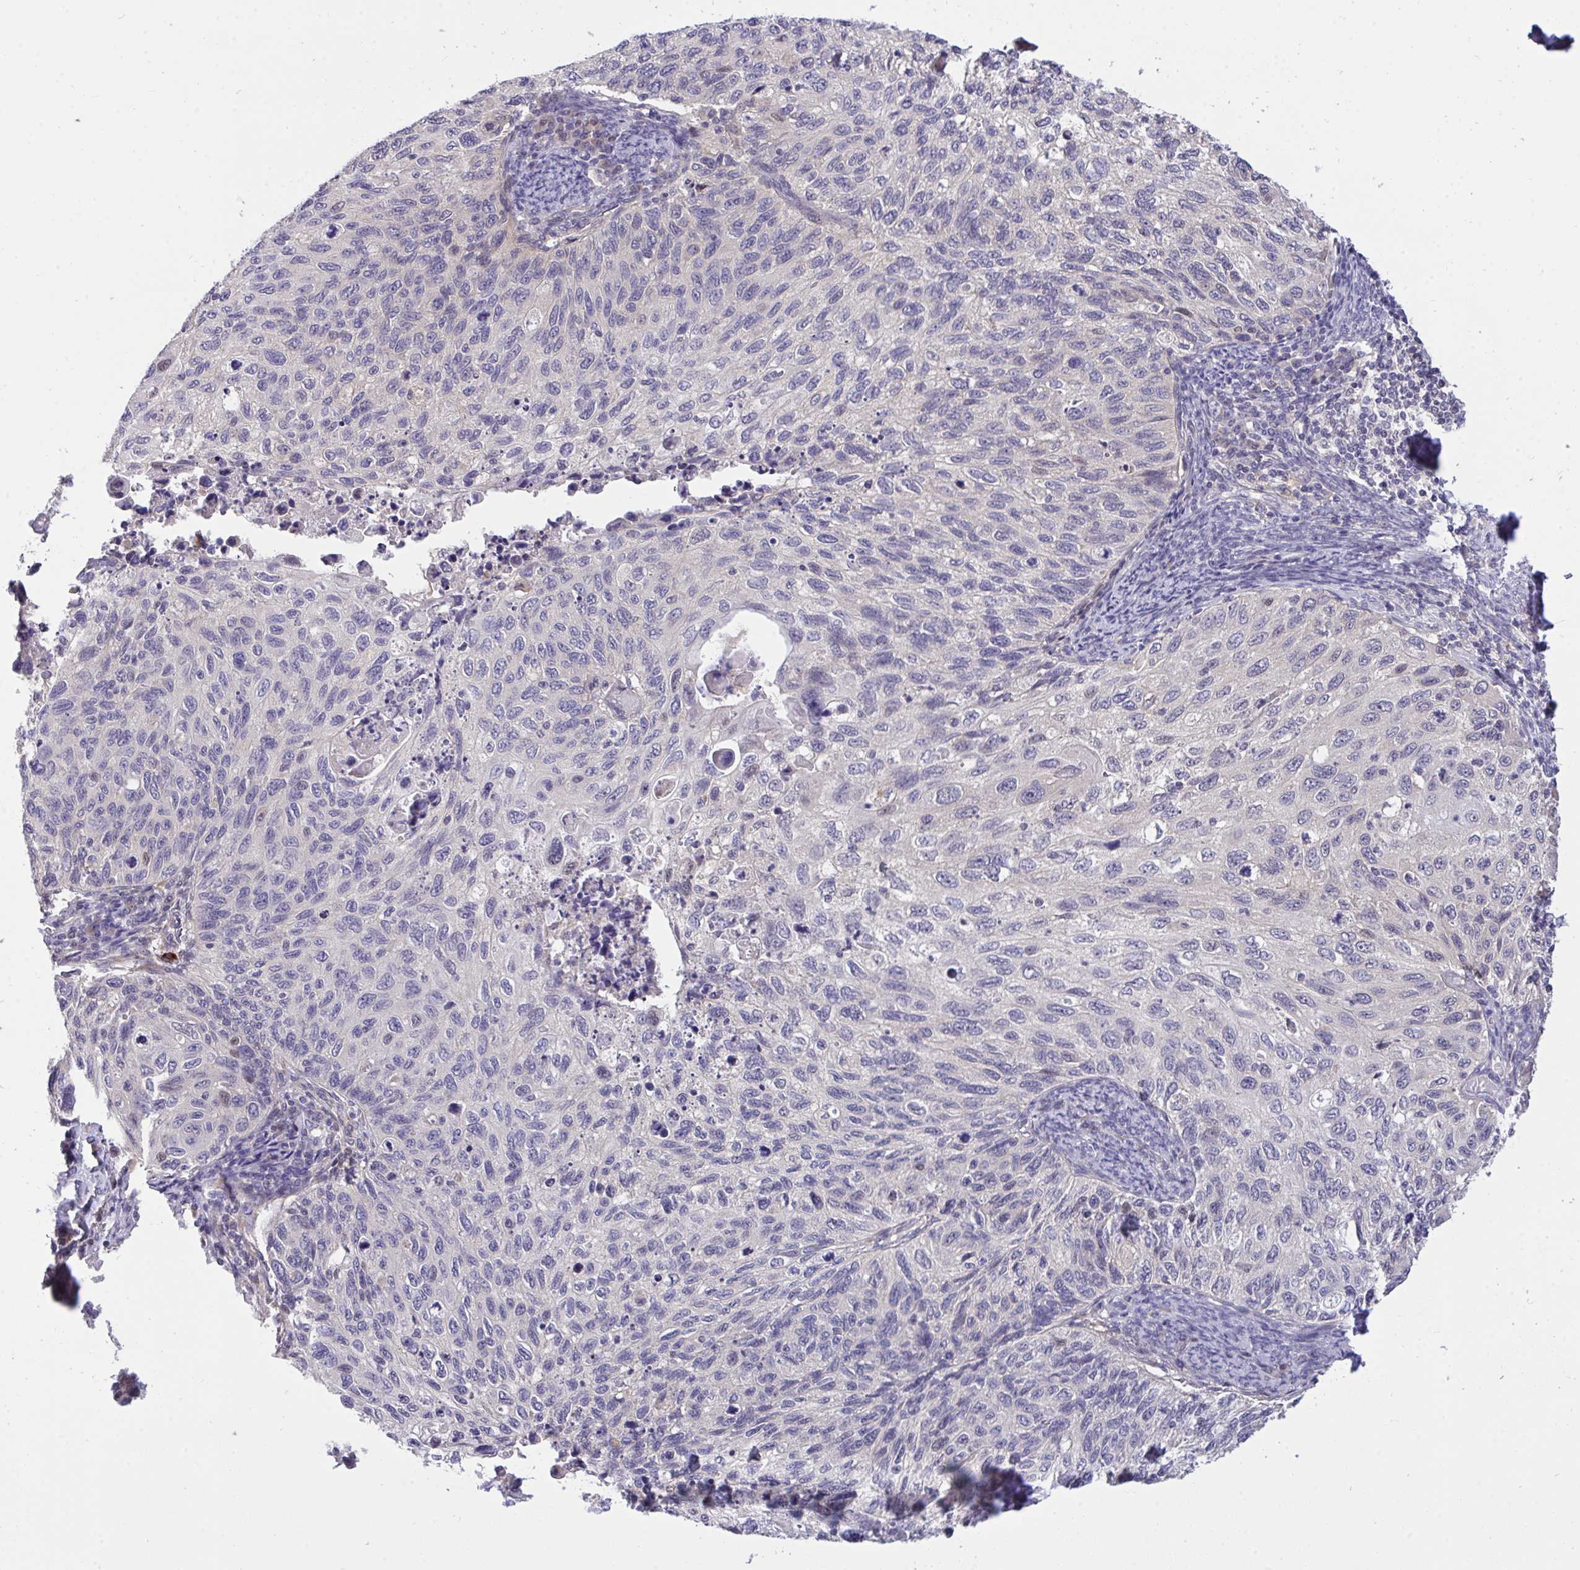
{"staining": {"intensity": "moderate", "quantity": "<25%", "location": "nuclear"}, "tissue": "cervical cancer", "cell_type": "Tumor cells", "image_type": "cancer", "snomed": [{"axis": "morphology", "description": "Squamous cell carcinoma, NOS"}, {"axis": "topography", "description": "Cervix"}], "caption": "Immunohistochemical staining of cervical squamous cell carcinoma shows low levels of moderate nuclear protein positivity in about <25% of tumor cells.", "gene": "C19orf54", "patient": {"sex": "female", "age": 70}}